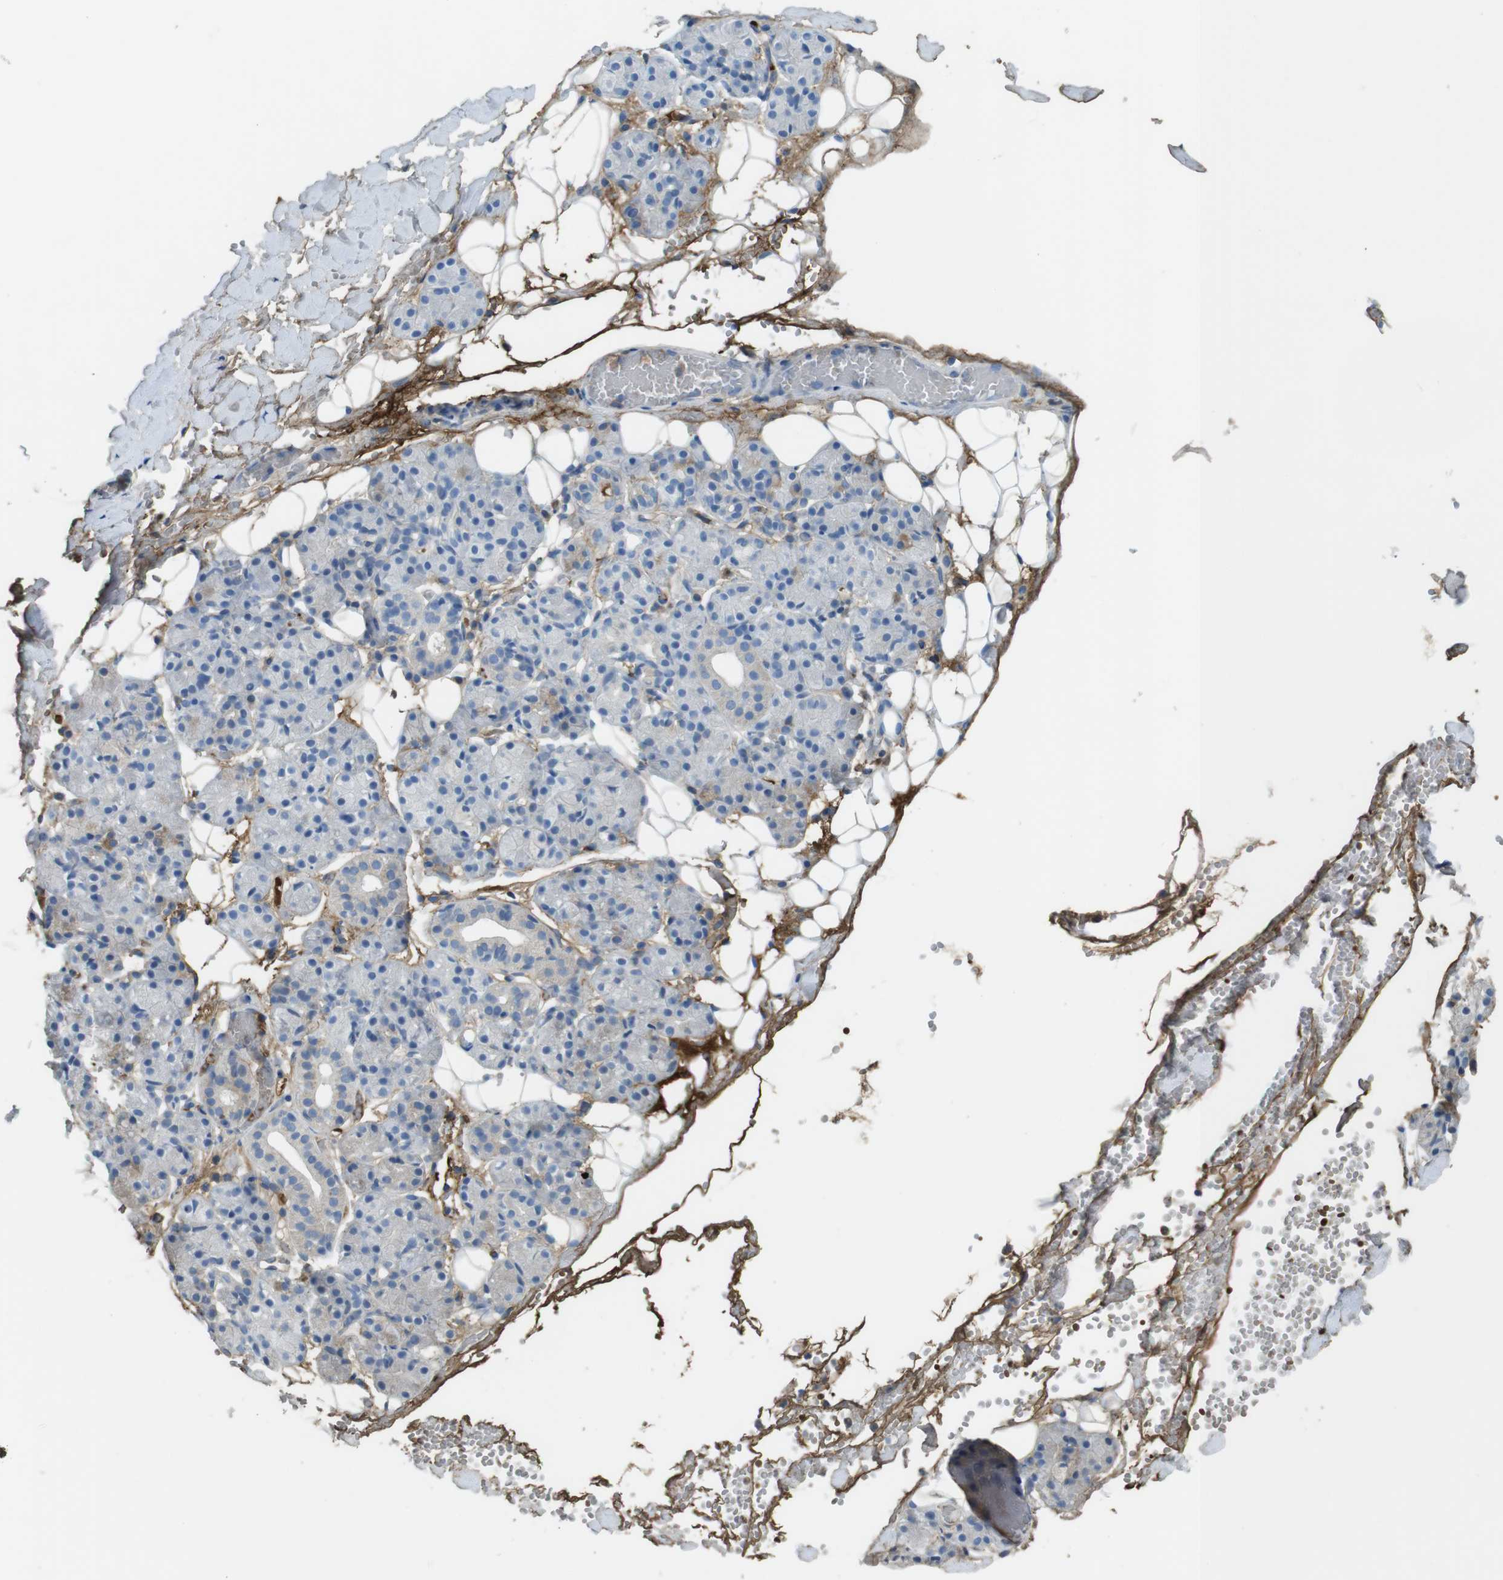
{"staining": {"intensity": "weak", "quantity": "<25%", "location": "cytoplasmic/membranous"}, "tissue": "salivary gland", "cell_type": "Glandular cells", "image_type": "normal", "snomed": [{"axis": "morphology", "description": "Normal tissue, NOS"}, {"axis": "topography", "description": "Salivary gland"}], "caption": "Human salivary gland stained for a protein using immunohistochemistry demonstrates no expression in glandular cells.", "gene": "LTBP4", "patient": {"sex": "male", "age": 63}}